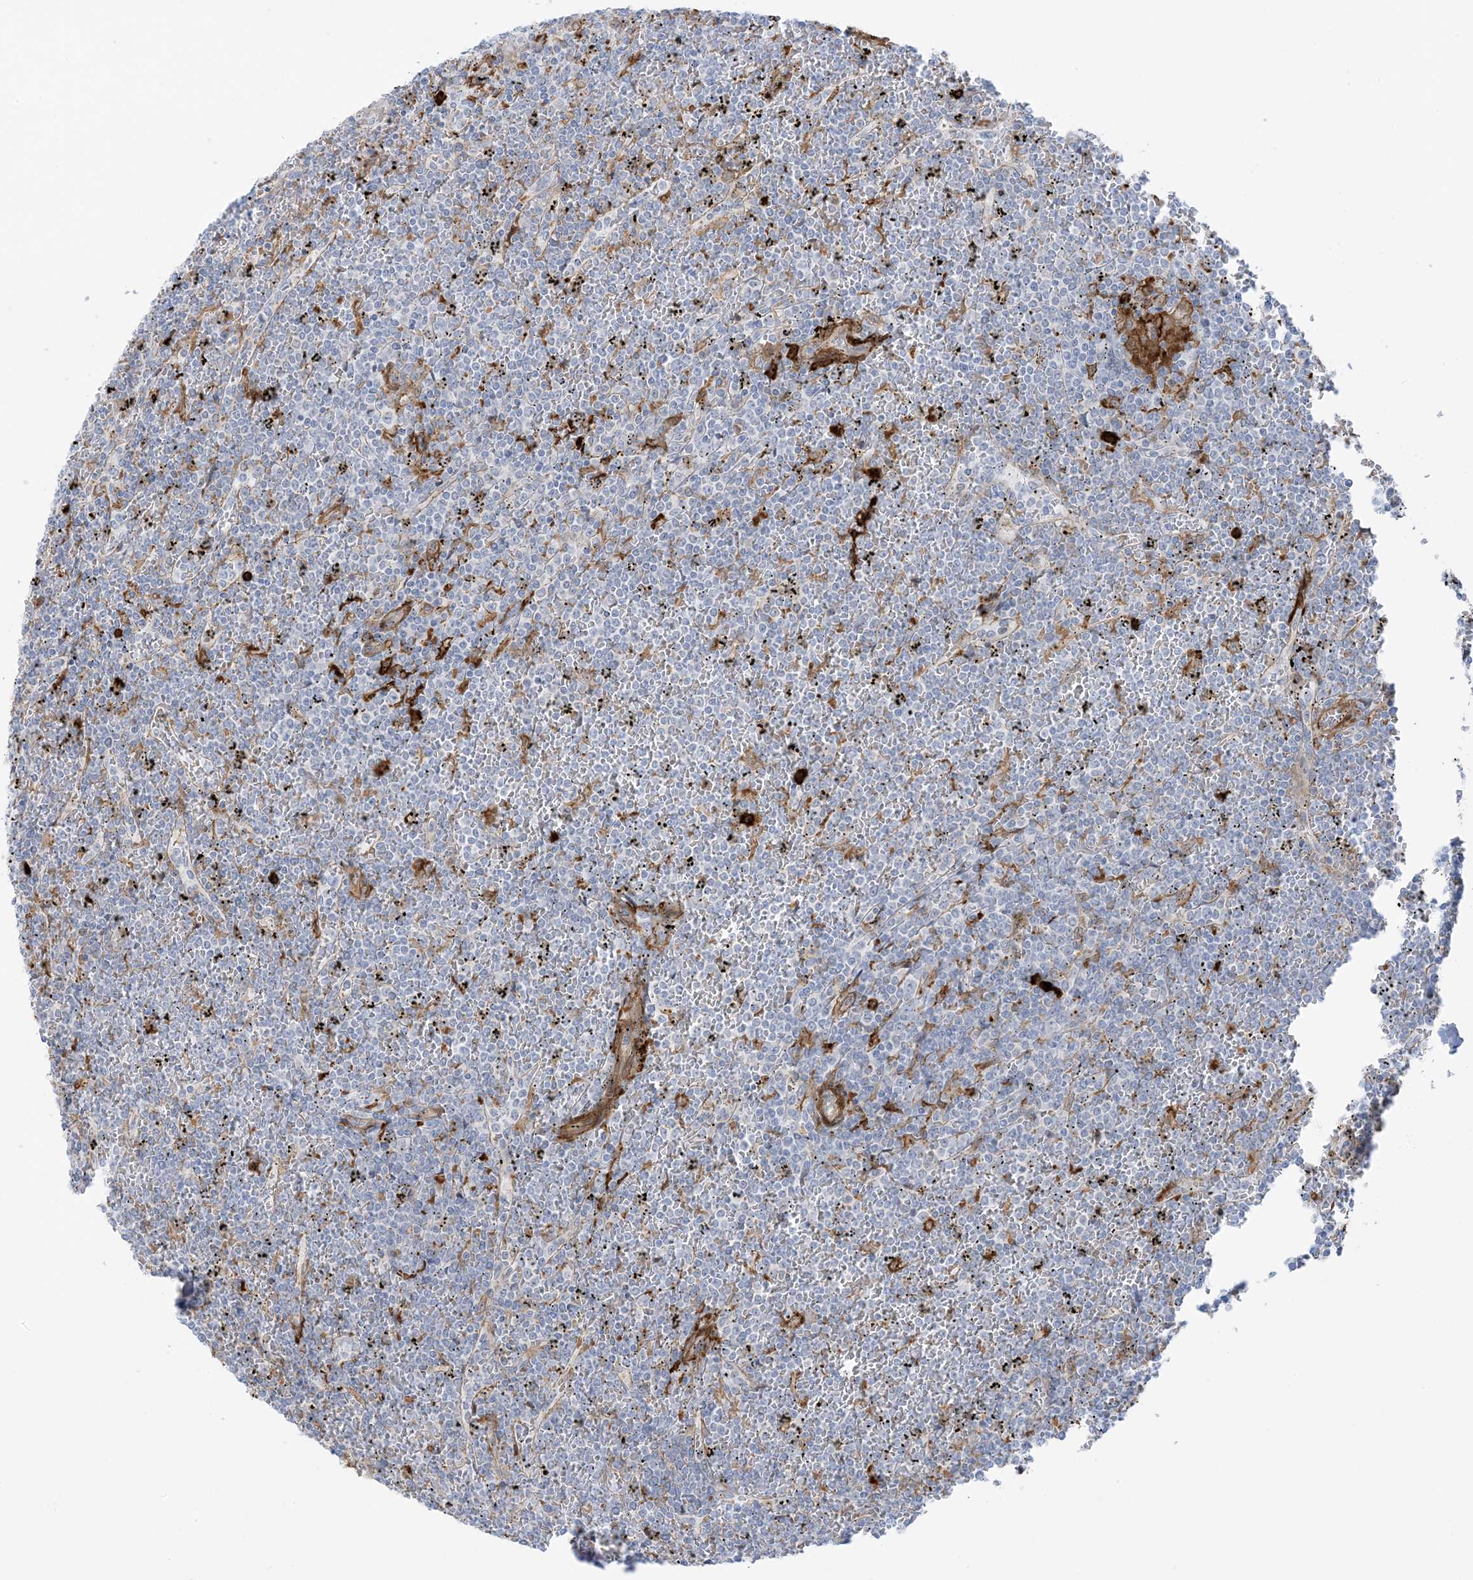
{"staining": {"intensity": "negative", "quantity": "none", "location": "none"}, "tissue": "lymphoma", "cell_type": "Tumor cells", "image_type": "cancer", "snomed": [{"axis": "morphology", "description": "Malignant lymphoma, non-Hodgkin's type, Low grade"}, {"axis": "topography", "description": "Spleen"}], "caption": "High magnification brightfield microscopy of malignant lymphoma, non-Hodgkin's type (low-grade) stained with DAB (brown) and counterstained with hematoxylin (blue): tumor cells show no significant expression. The staining is performed using DAB (3,3'-diaminobenzidine) brown chromogen with nuclei counter-stained in using hematoxylin.", "gene": "ICMT", "patient": {"sex": "female", "age": 19}}